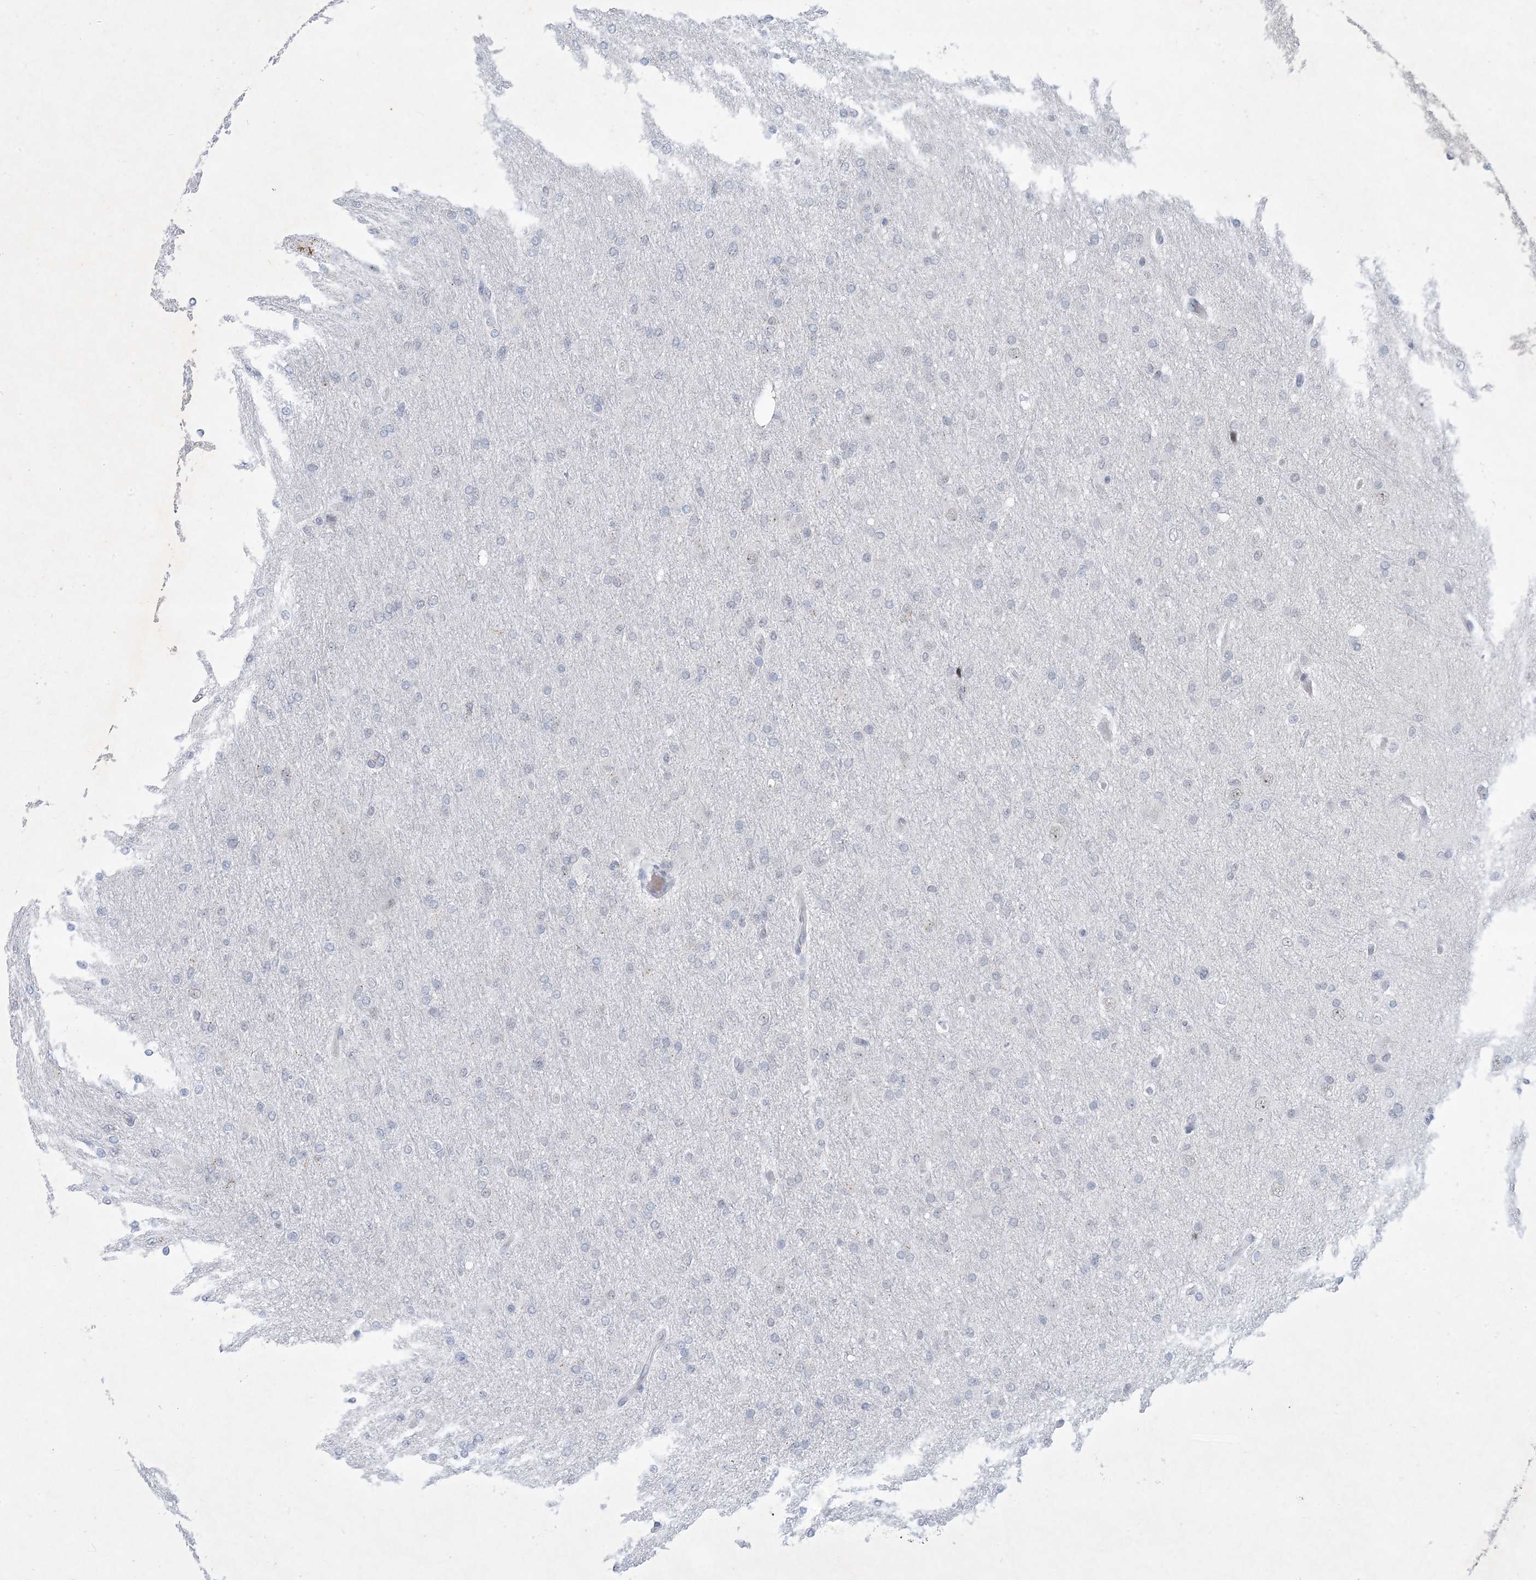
{"staining": {"intensity": "negative", "quantity": "none", "location": "none"}, "tissue": "glioma", "cell_type": "Tumor cells", "image_type": "cancer", "snomed": [{"axis": "morphology", "description": "Glioma, malignant, High grade"}, {"axis": "topography", "description": "Cerebral cortex"}], "caption": "Immunohistochemistry image of glioma stained for a protein (brown), which reveals no staining in tumor cells. (DAB immunohistochemistry (IHC) with hematoxylin counter stain).", "gene": "ZNF674", "patient": {"sex": "female", "age": 36}}